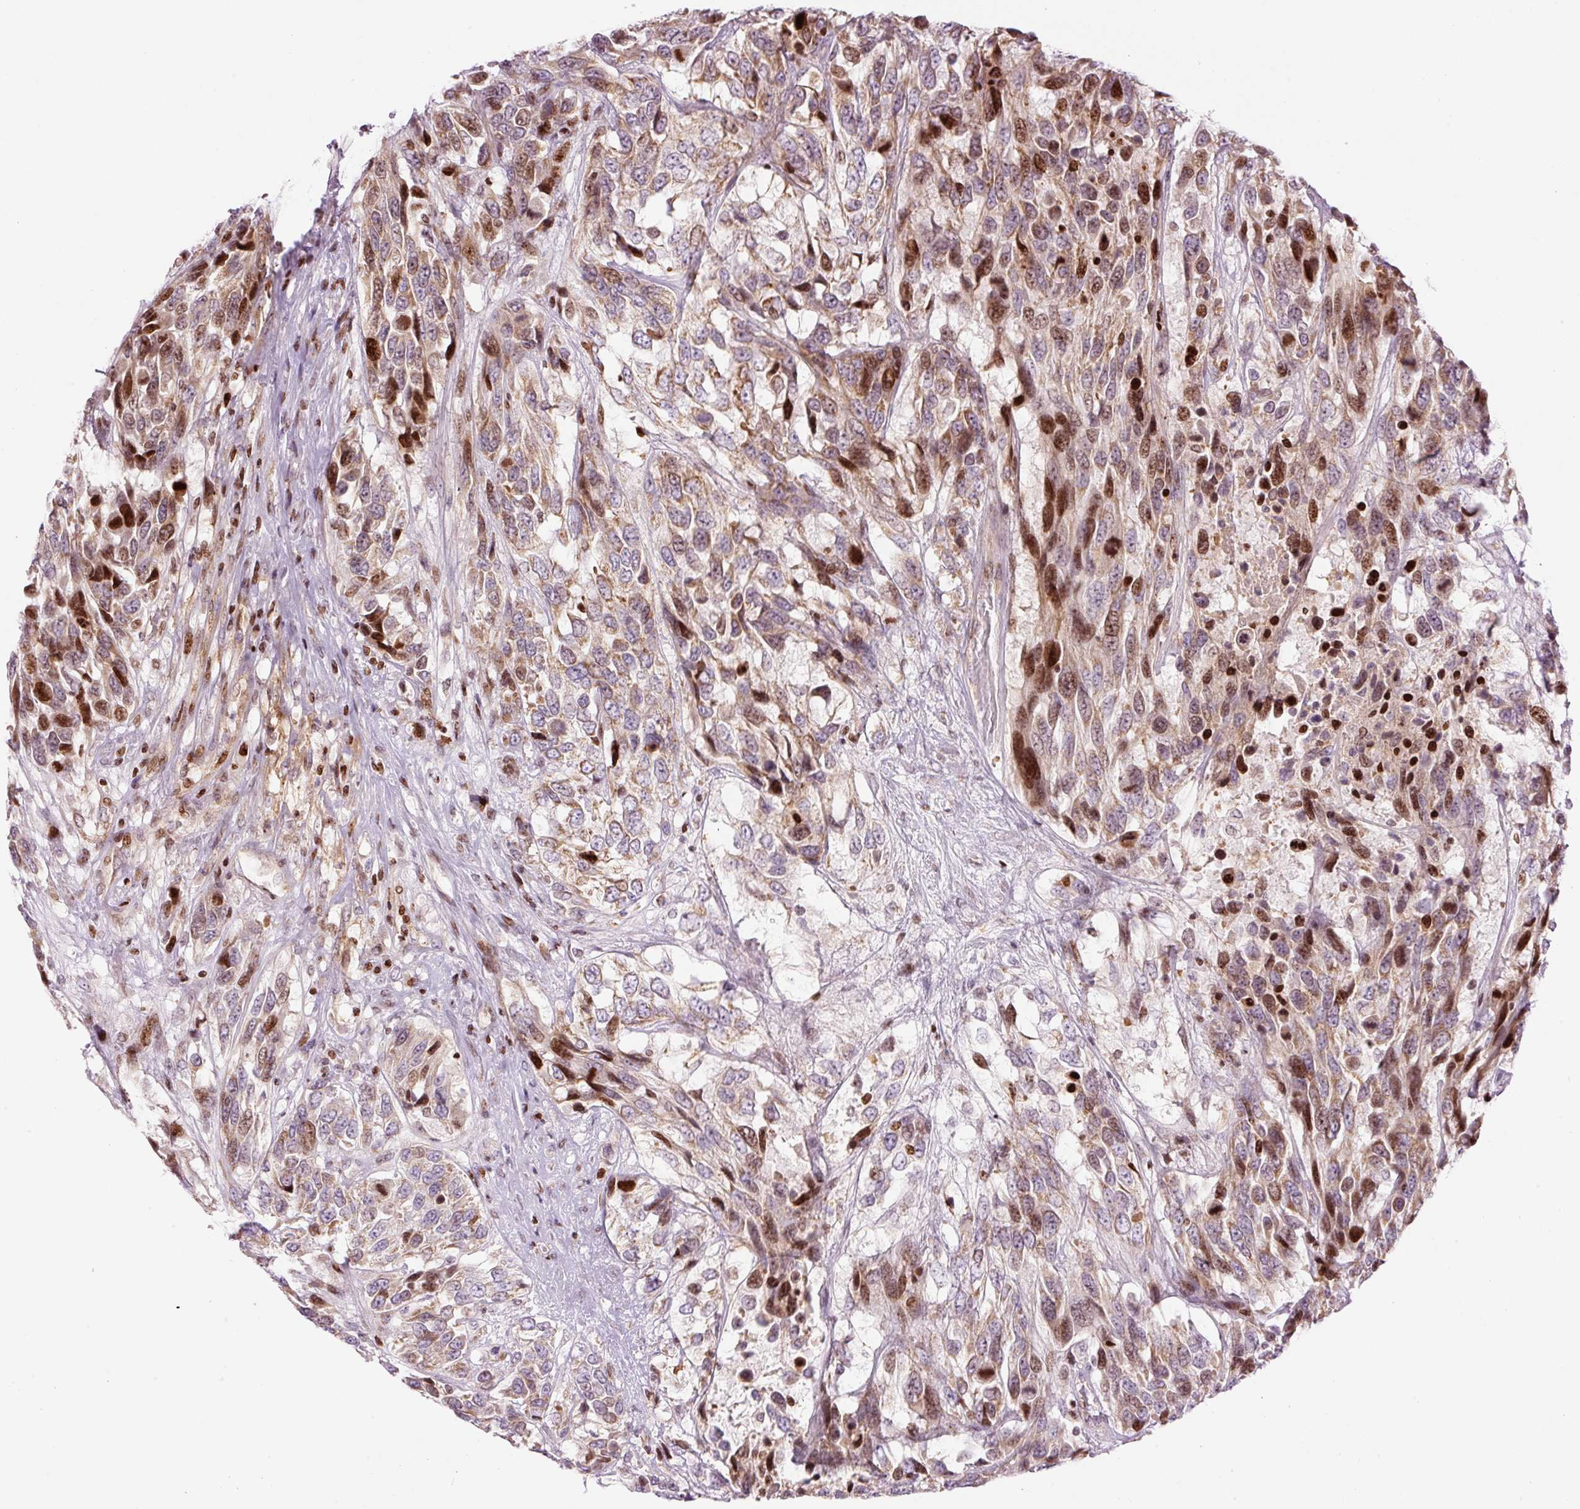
{"staining": {"intensity": "moderate", "quantity": "25%-75%", "location": "cytoplasmic/membranous,nuclear"}, "tissue": "urothelial cancer", "cell_type": "Tumor cells", "image_type": "cancer", "snomed": [{"axis": "morphology", "description": "Urothelial carcinoma, High grade"}, {"axis": "topography", "description": "Urinary bladder"}], "caption": "Urothelial cancer stained with immunohistochemistry (IHC) exhibits moderate cytoplasmic/membranous and nuclear positivity in about 25%-75% of tumor cells. The protein is stained brown, and the nuclei are stained in blue (DAB (3,3'-diaminobenzidine) IHC with brightfield microscopy, high magnification).", "gene": "TMEM8B", "patient": {"sex": "female", "age": 70}}